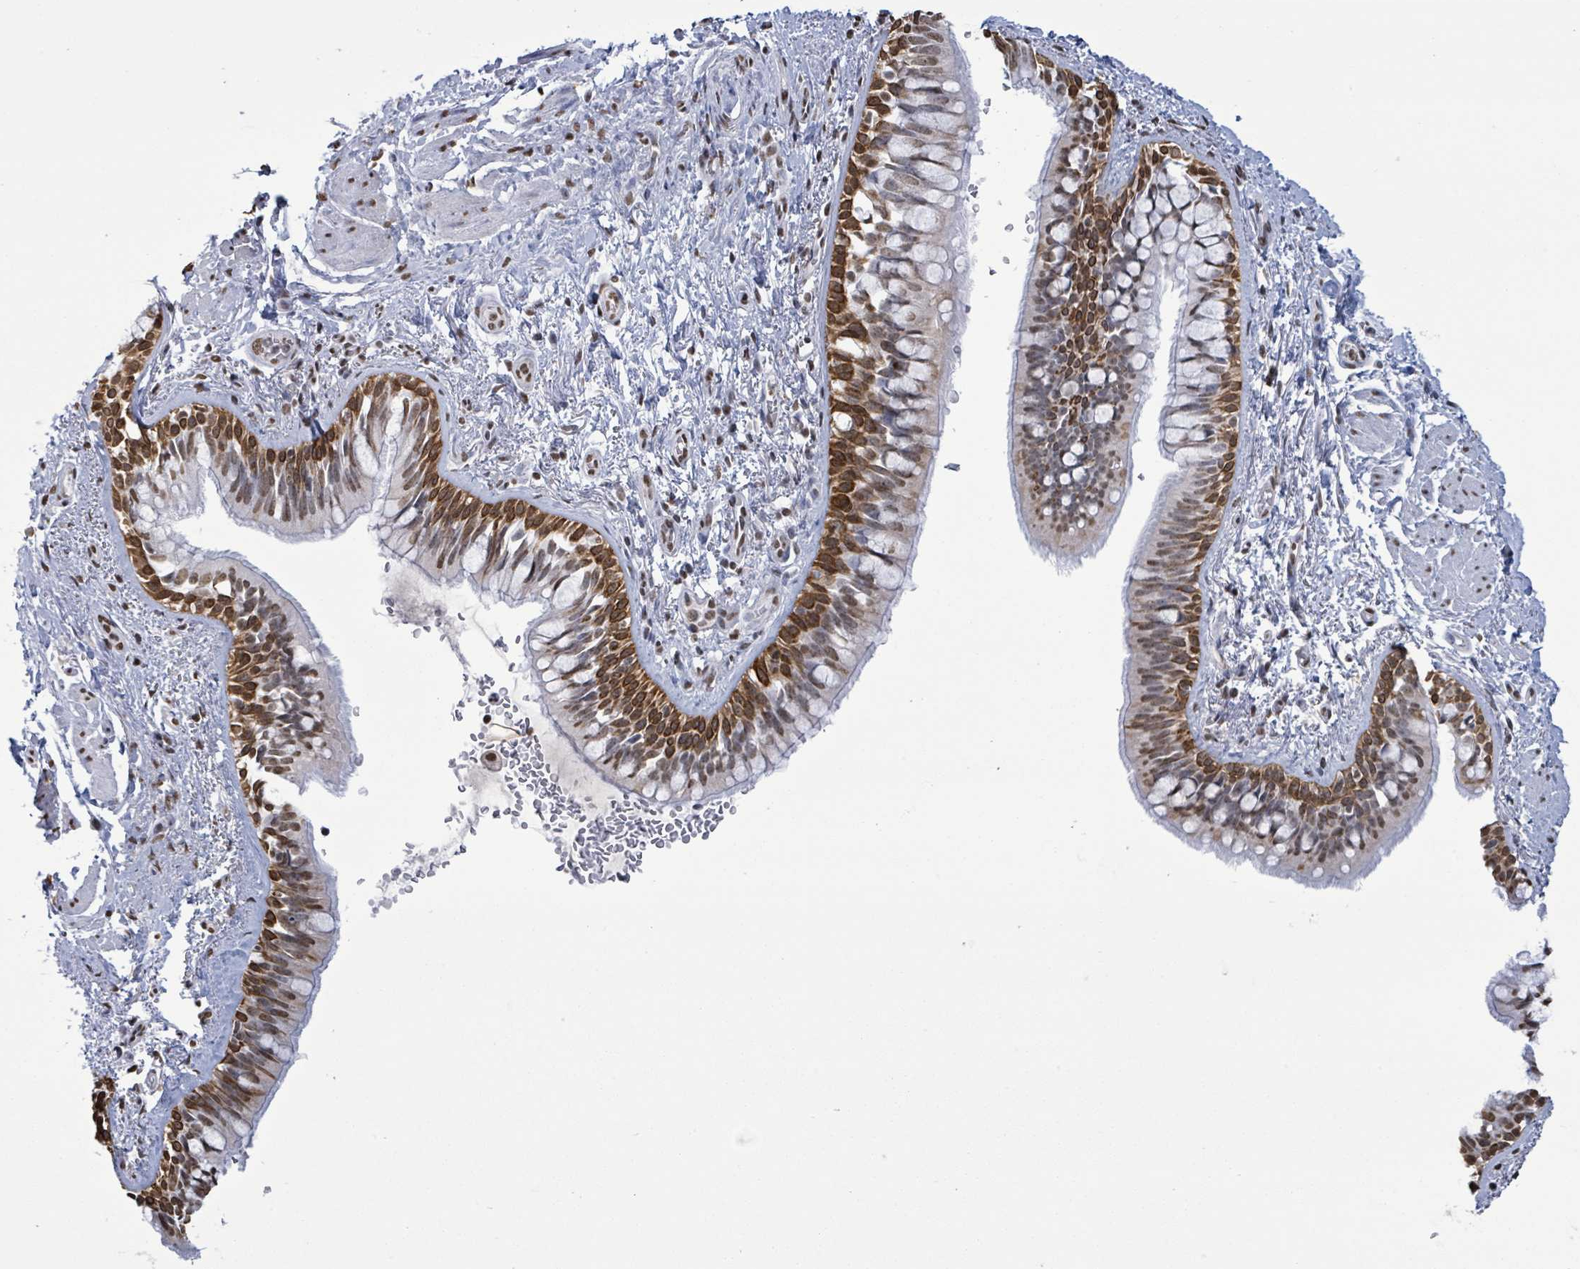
{"staining": {"intensity": "strong", "quantity": "25%-75%", "location": "cytoplasmic/membranous,nuclear"}, "tissue": "bronchus", "cell_type": "Respiratory epithelial cells", "image_type": "normal", "snomed": [{"axis": "morphology", "description": "Normal tissue, NOS"}, {"axis": "topography", "description": "Lymph node"}, {"axis": "topography", "description": "Cartilage tissue"}, {"axis": "topography", "description": "Bronchus"}], "caption": "A high-resolution histopathology image shows immunohistochemistry (IHC) staining of unremarkable bronchus, which reveals strong cytoplasmic/membranous,nuclear expression in about 25%-75% of respiratory epithelial cells.", "gene": "SAMD14", "patient": {"sex": "female", "age": 70}}